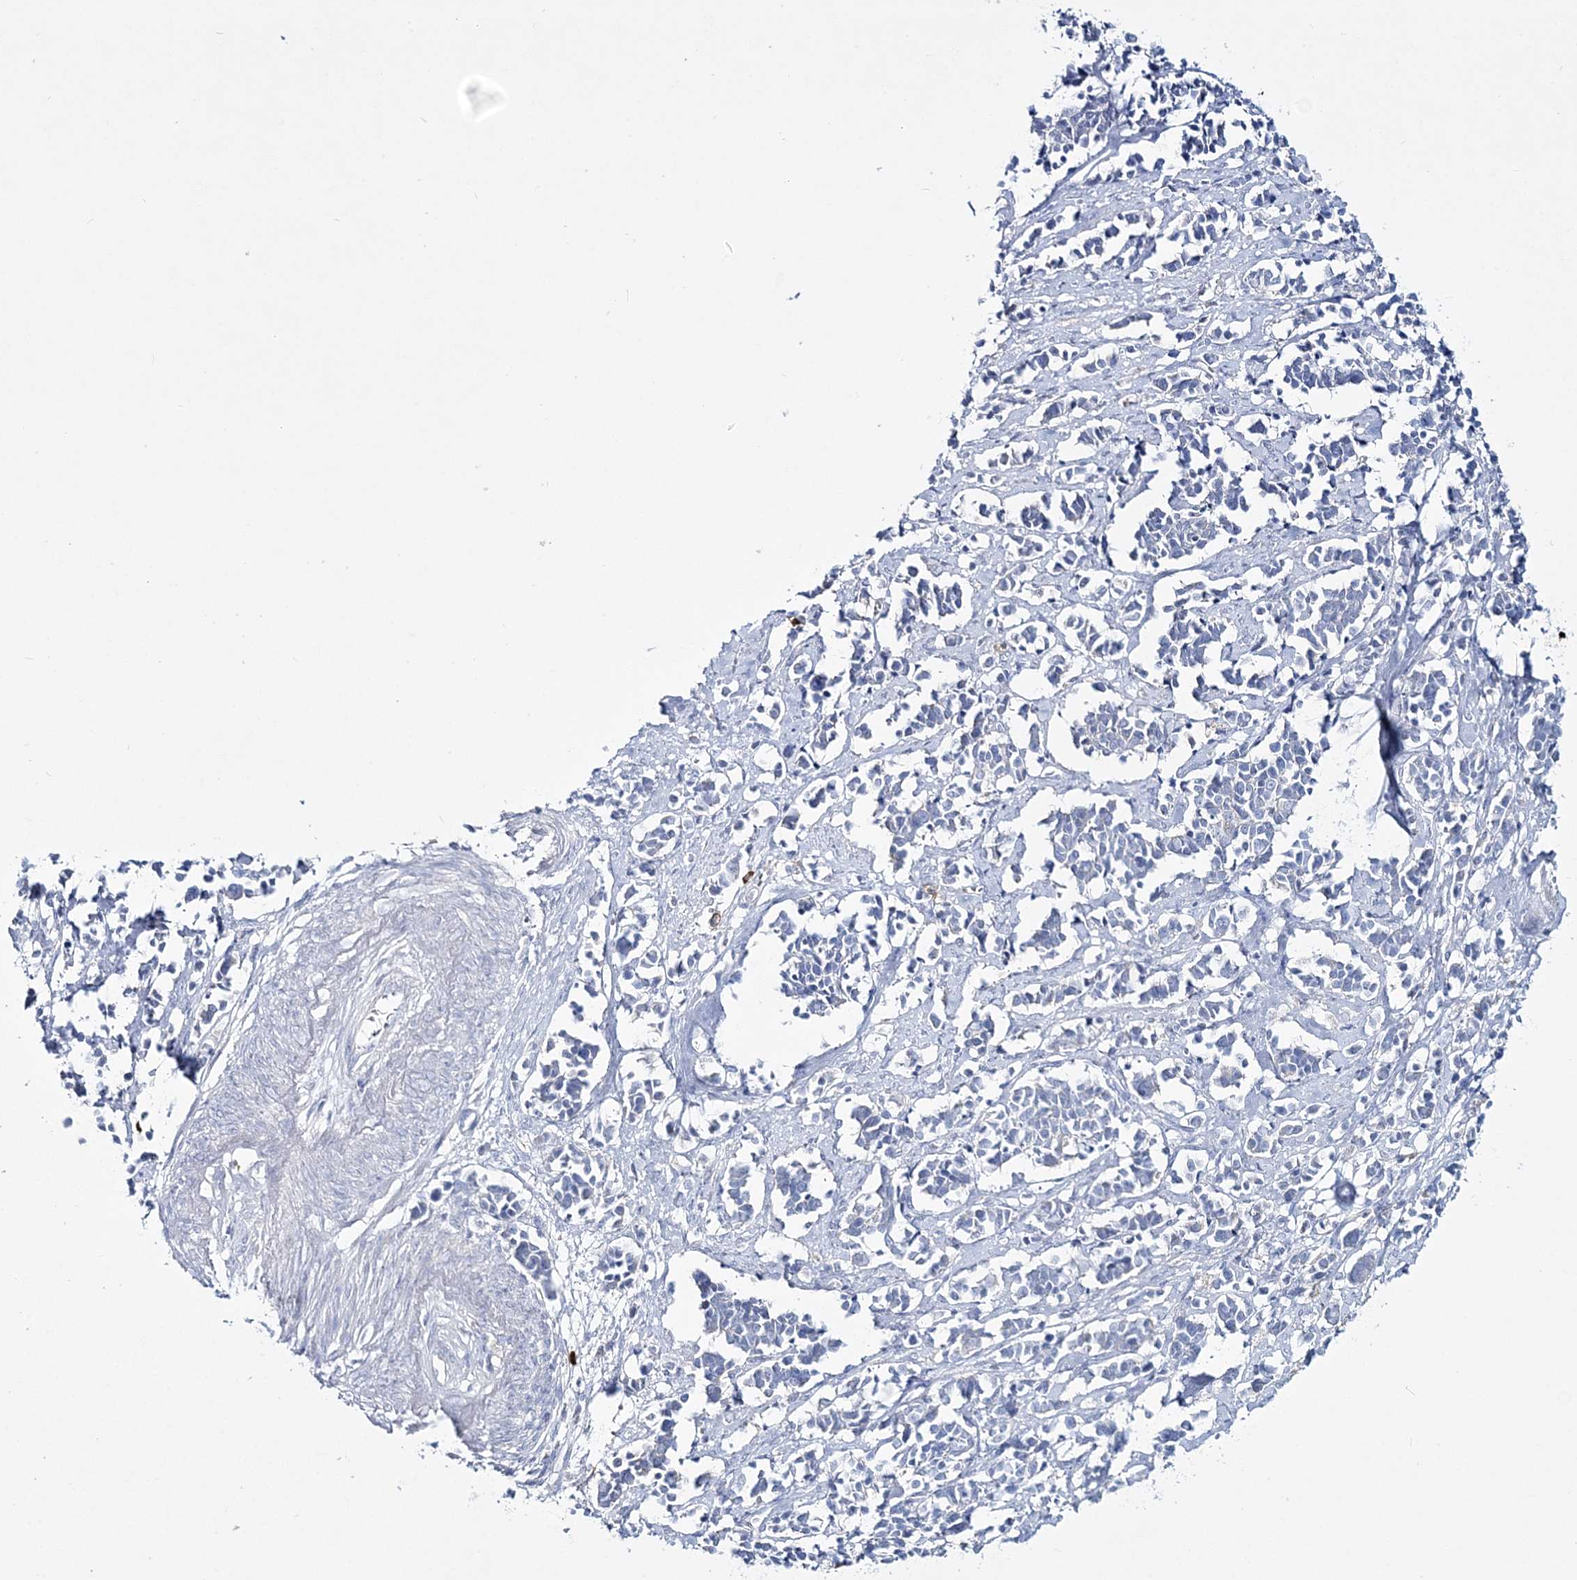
{"staining": {"intensity": "negative", "quantity": "none", "location": "none"}, "tissue": "cervical cancer", "cell_type": "Tumor cells", "image_type": "cancer", "snomed": [{"axis": "morphology", "description": "Normal tissue, NOS"}, {"axis": "morphology", "description": "Squamous cell carcinoma, NOS"}, {"axis": "topography", "description": "Cervix"}], "caption": "Cervical squamous cell carcinoma was stained to show a protein in brown. There is no significant staining in tumor cells.", "gene": "WDSUB1", "patient": {"sex": "female", "age": 35}}